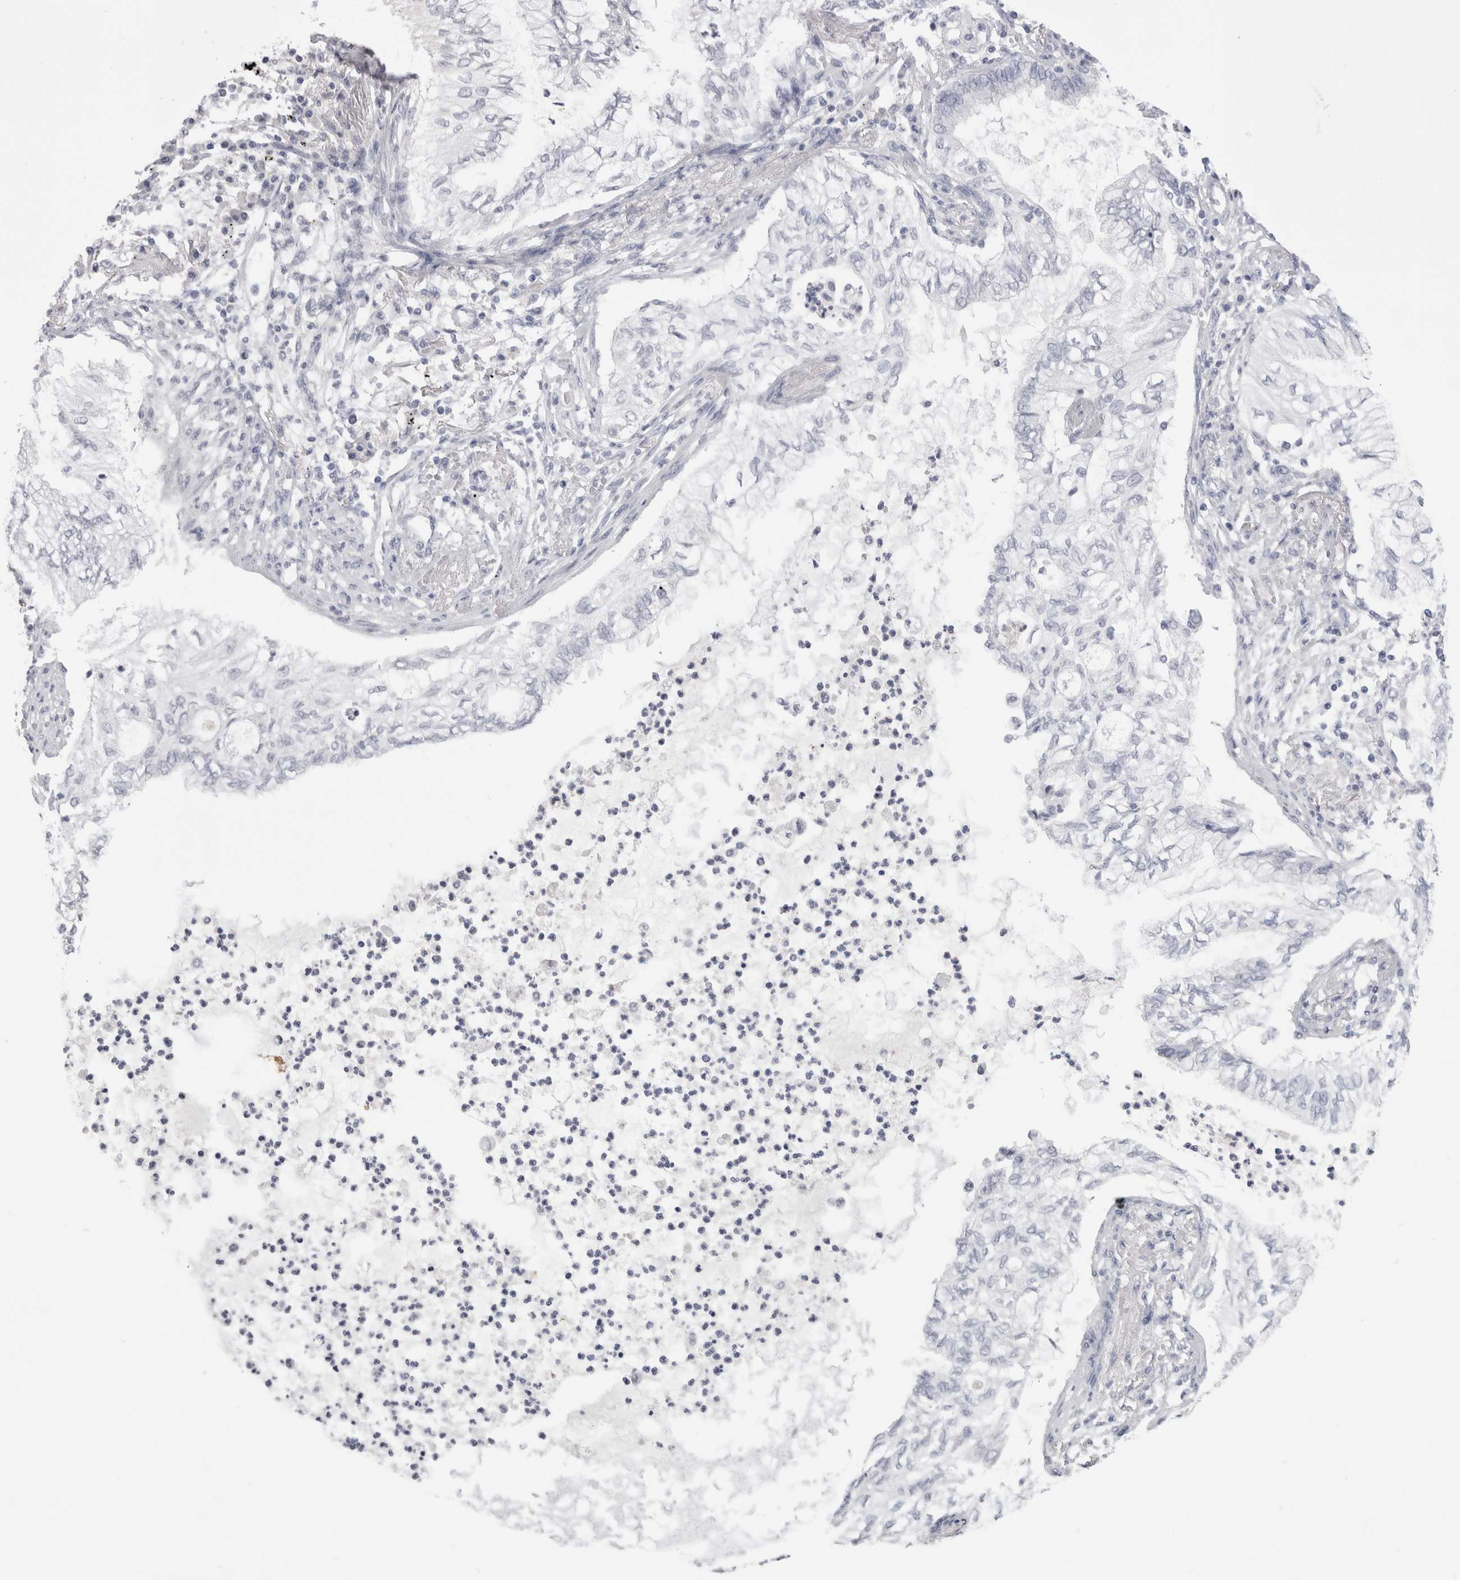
{"staining": {"intensity": "negative", "quantity": "none", "location": "none"}, "tissue": "lung cancer", "cell_type": "Tumor cells", "image_type": "cancer", "snomed": [{"axis": "morphology", "description": "Normal tissue, NOS"}, {"axis": "morphology", "description": "Adenocarcinoma, NOS"}, {"axis": "topography", "description": "Bronchus"}, {"axis": "topography", "description": "Lung"}], "caption": "An image of adenocarcinoma (lung) stained for a protein shows no brown staining in tumor cells.", "gene": "SUCNR1", "patient": {"sex": "female", "age": 70}}